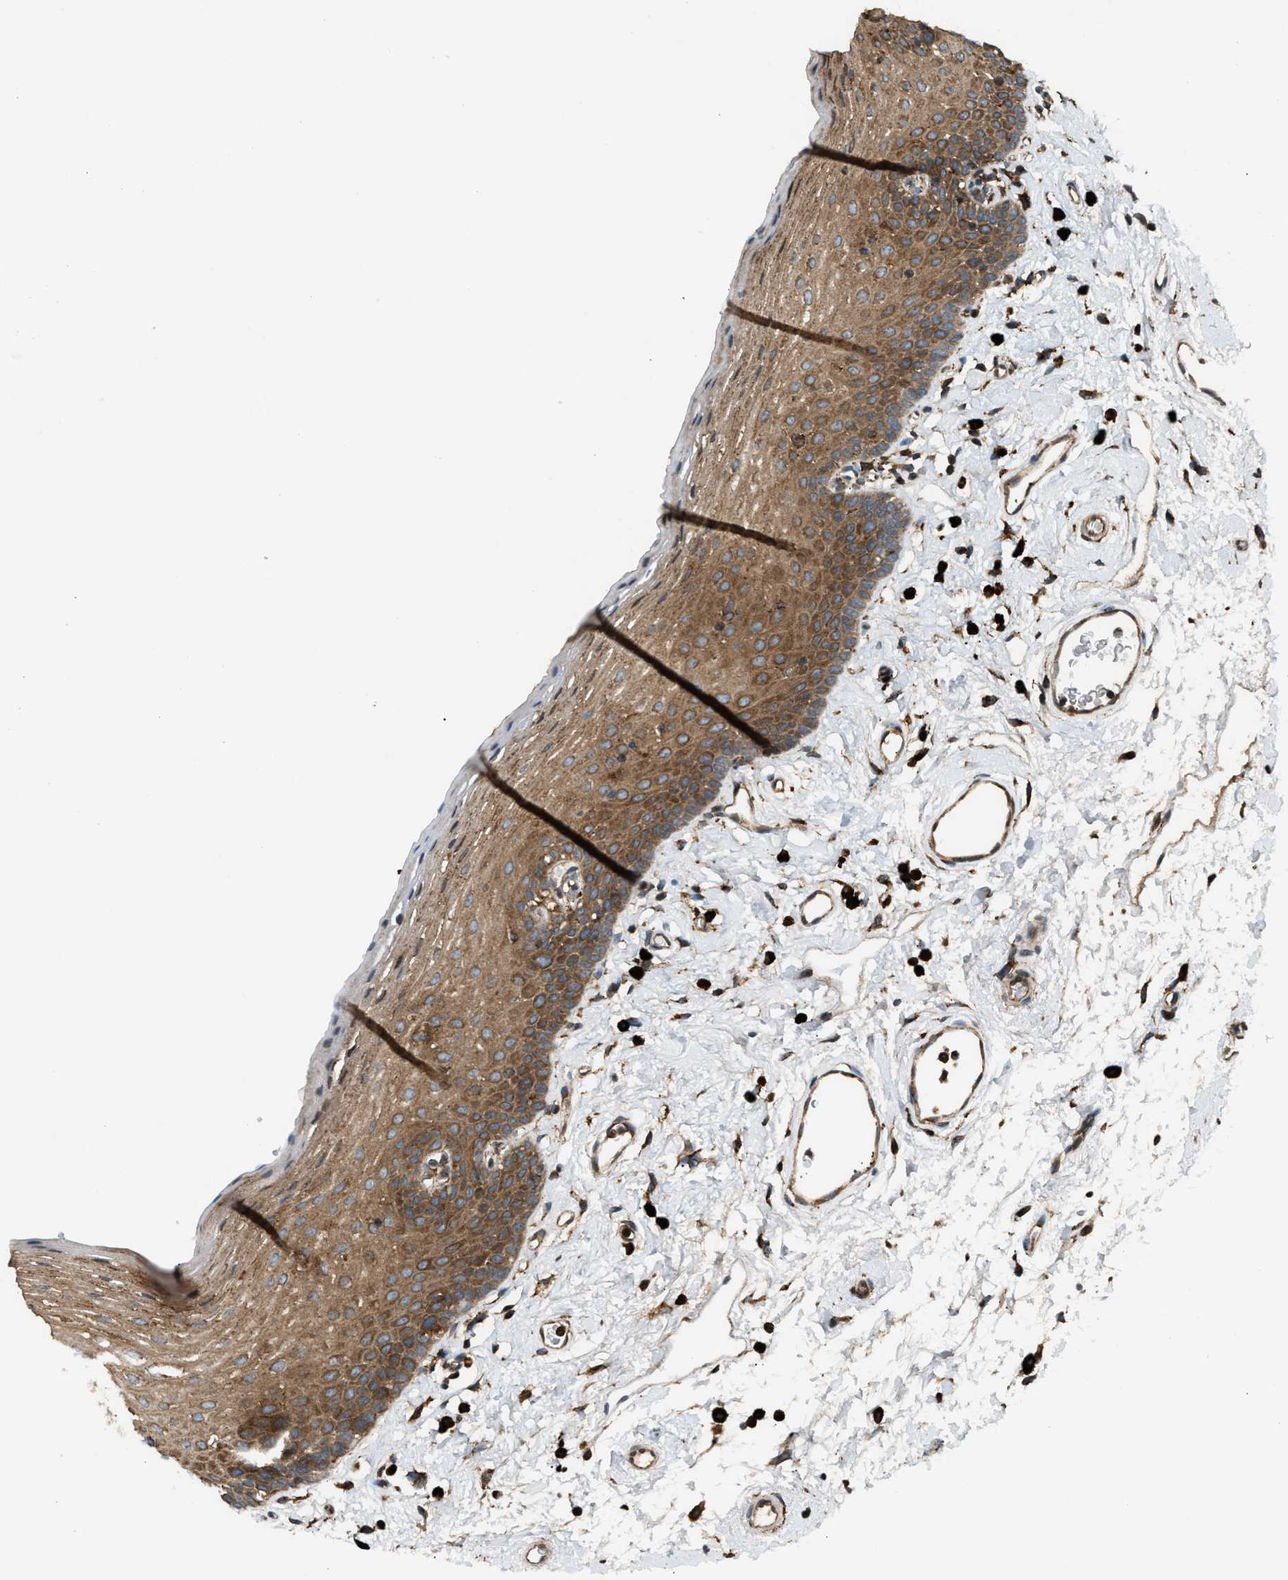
{"staining": {"intensity": "moderate", "quantity": ">75%", "location": "cytoplasmic/membranous"}, "tissue": "oral mucosa", "cell_type": "Squamous epithelial cells", "image_type": "normal", "snomed": [{"axis": "morphology", "description": "Normal tissue, NOS"}, {"axis": "topography", "description": "Oral tissue"}], "caption": "Immunohistochemical staining of normal human oral mucosa demonstrates moderate cytoplasmic/membranous protein positivity in approximately >75% of squamous epithelial cells.", "gene": "BAIAP2L1", "patient": {"sex": "male", "age": 66}}